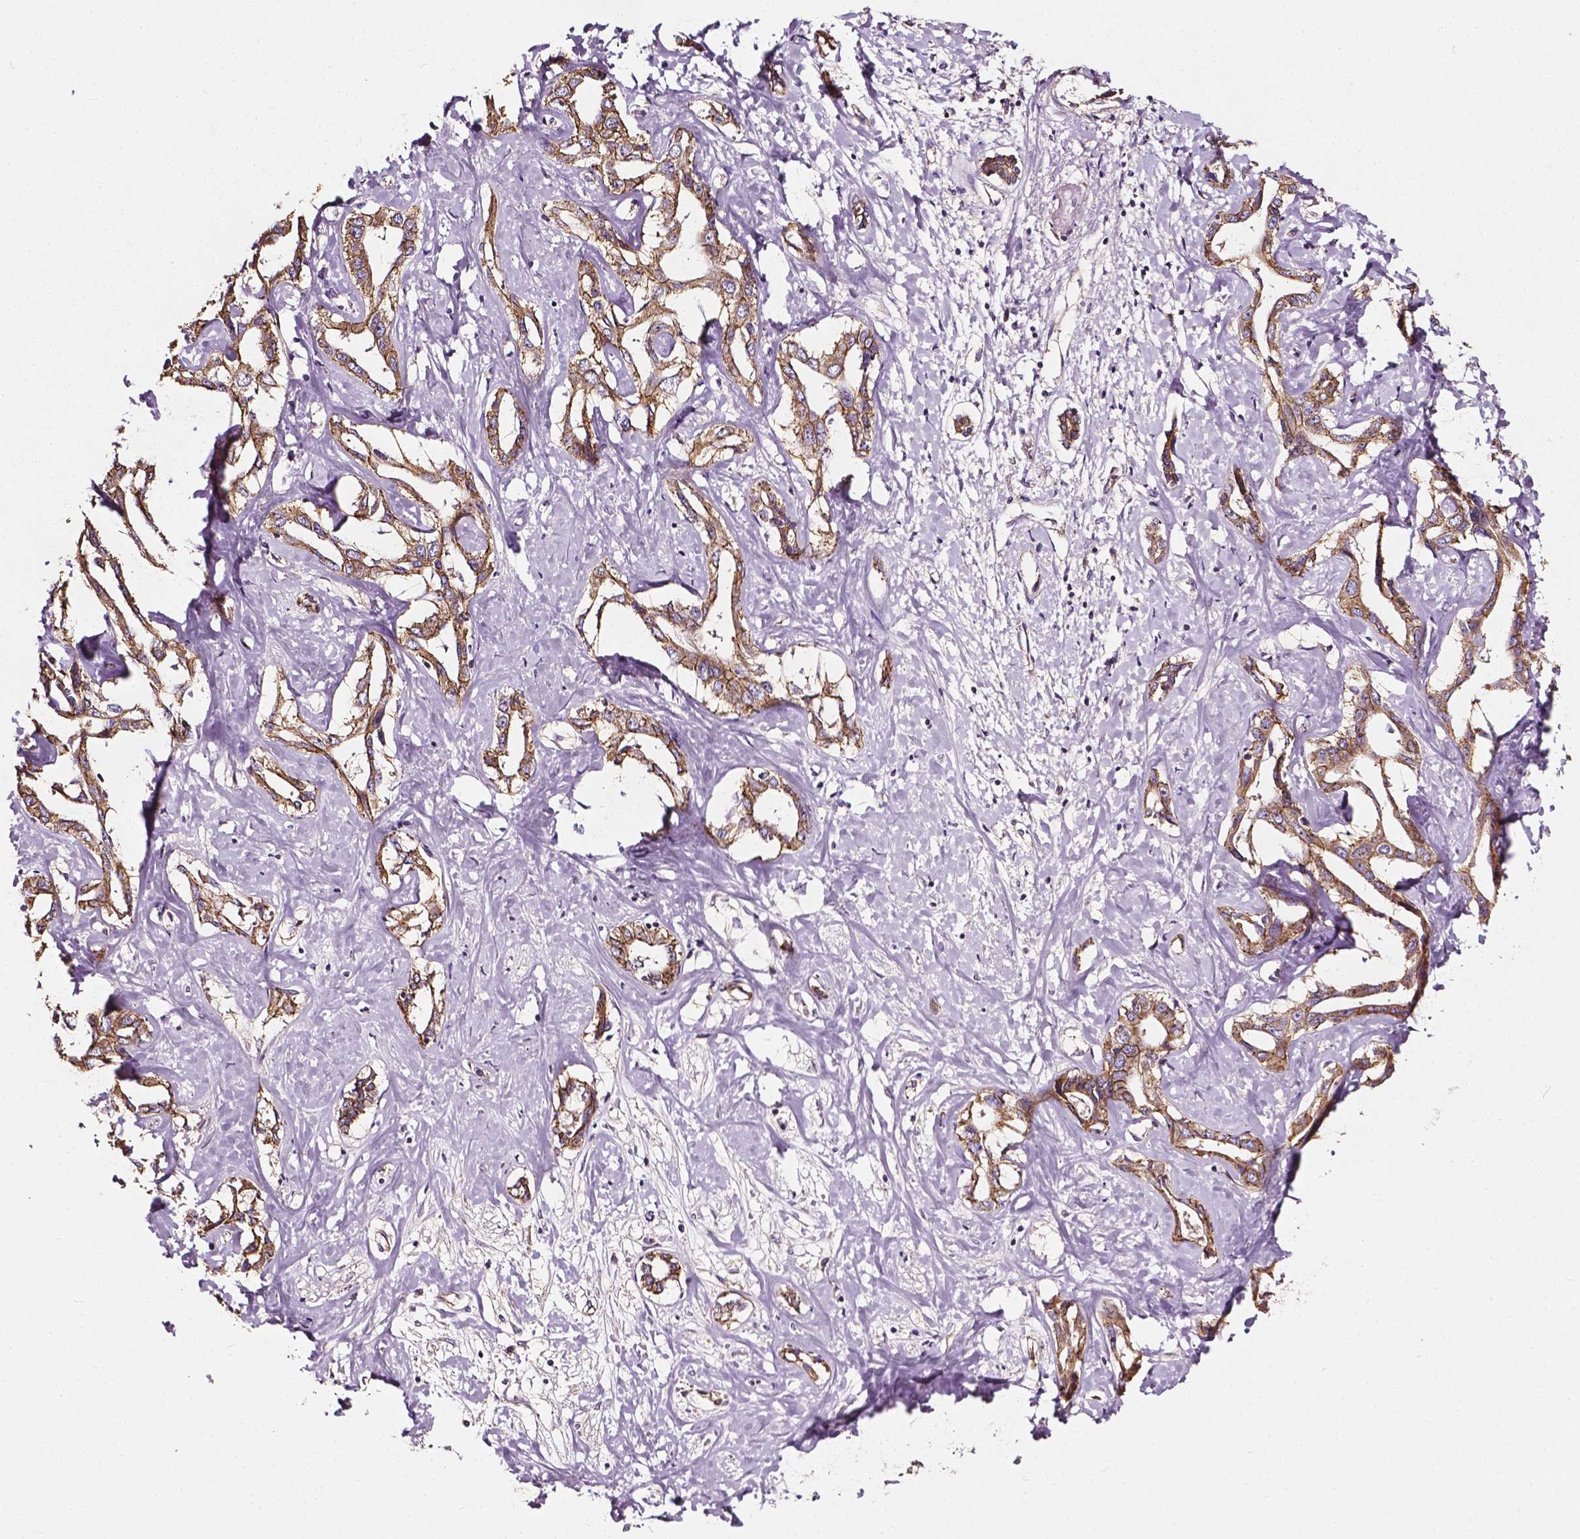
{"staining": {"intensity": "moderate", "quantity": ">75%", "location": "cytoplasmic/membranous"}, "tissue": "liver cancer", "cell_type": "Tumor cells", "image_type": "cancer", "snomed": [{"axis": "morphology", "description": "Cholangiocarcinoma"}, {"axis": "topography", "description": "Liver"}], "caption": "Protein positivity by immunohistochemistry exhibits moderate cytoplasmic/membranous staining in about >75% of tumor cells in liver cancer (cholangiocarcinoma).", "gene": "ATG16L1", "patient": {"sex": "male", "age": 59}}